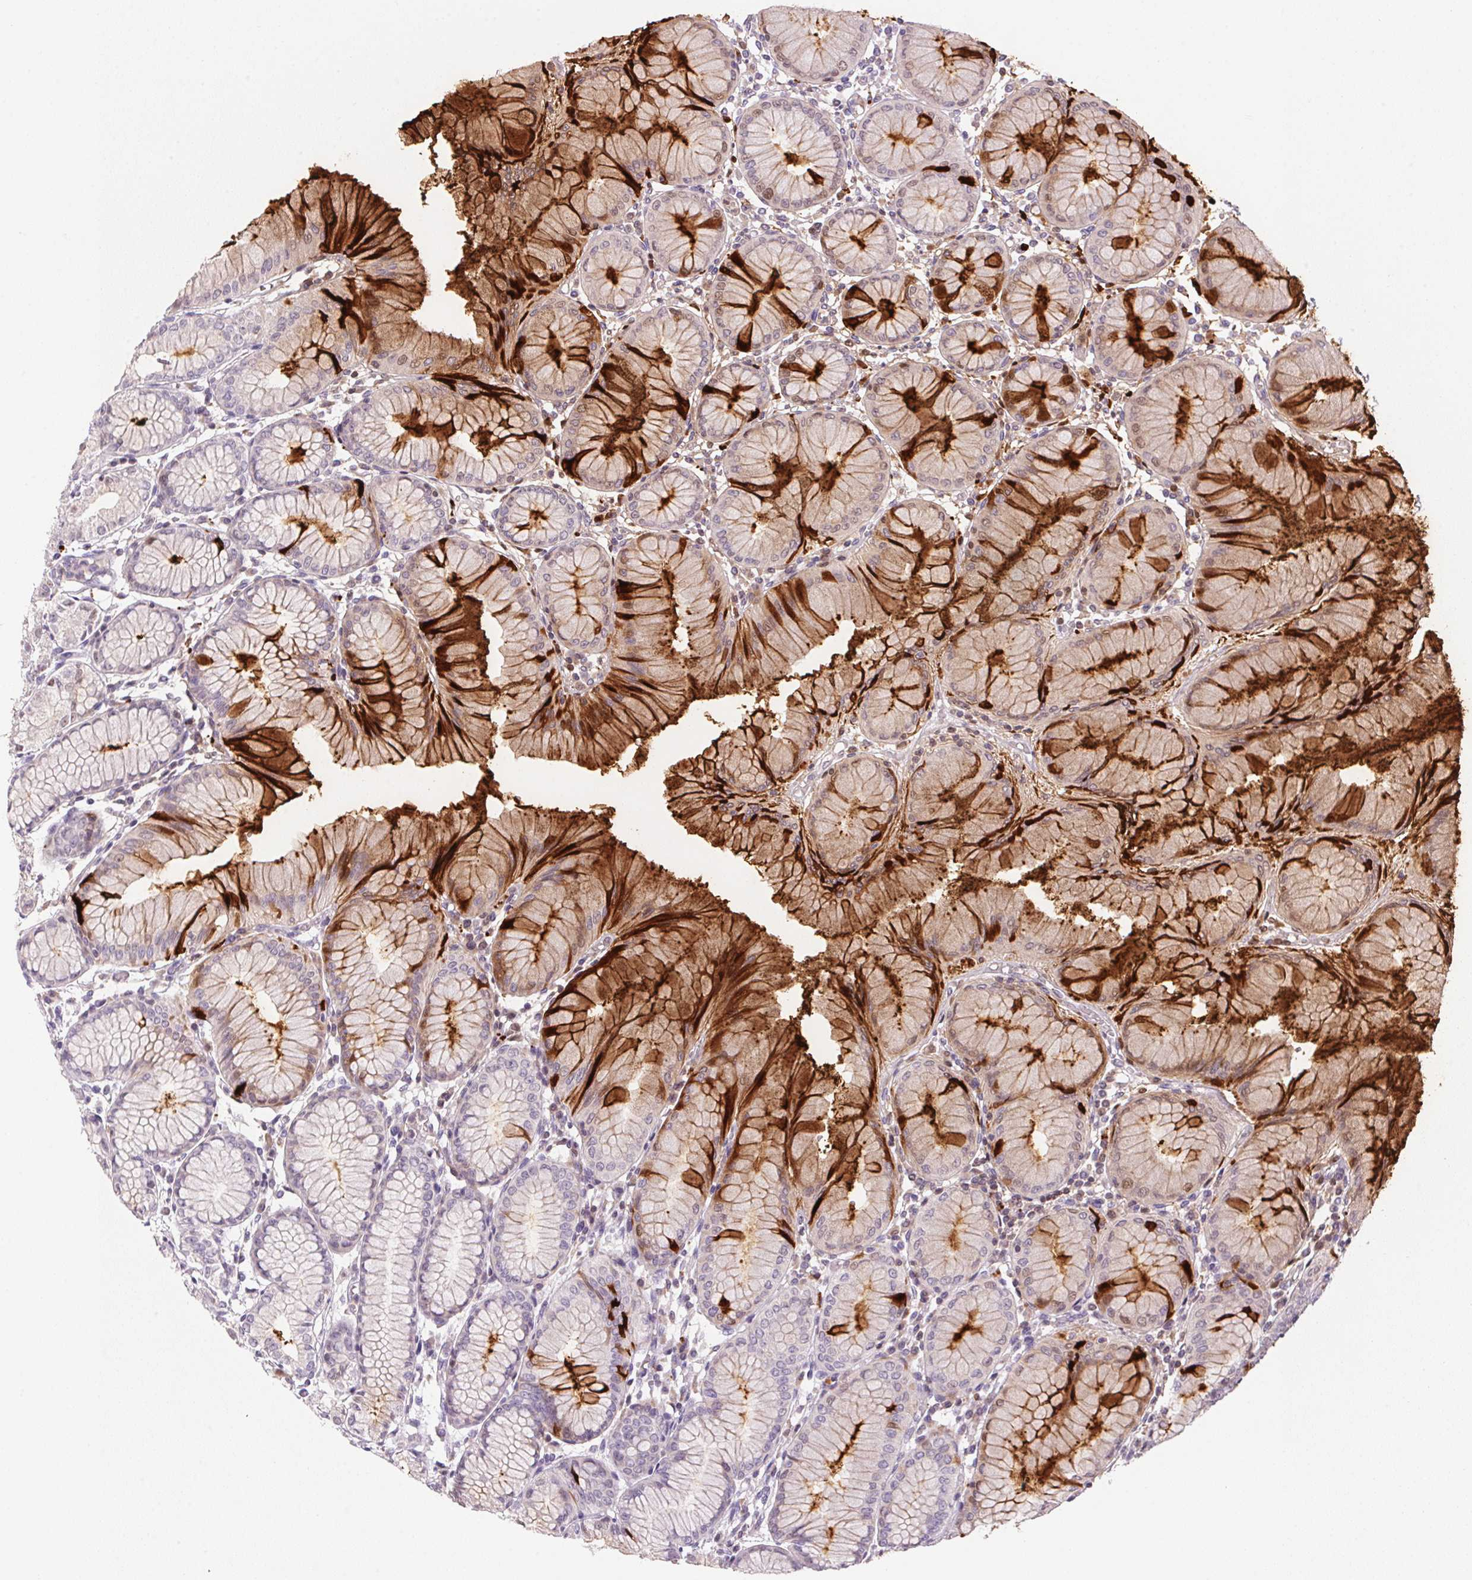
{"staining": {"intensity": "strong", "quantity": "<25%", "location": "cytoplasmic/membranous"}, "tissue": "stomach", "cell_type": "Glandular cells", "image_type": "normal", "snomed": [{"axis": "morphology", "description": "Normal tissue, NOS"}, {"axis": "topography", "description": "Stomach"}], "caption": "This image displays benign stomach stained with immunohistochemistry to label a protein in brown. The cytoplasmic/membranous of glandular cells show strong positivity for the protein. Nuclei are counter-stained blue.", "gene": "ECPAS", "patient": {"sex": "female", "age": 57}}